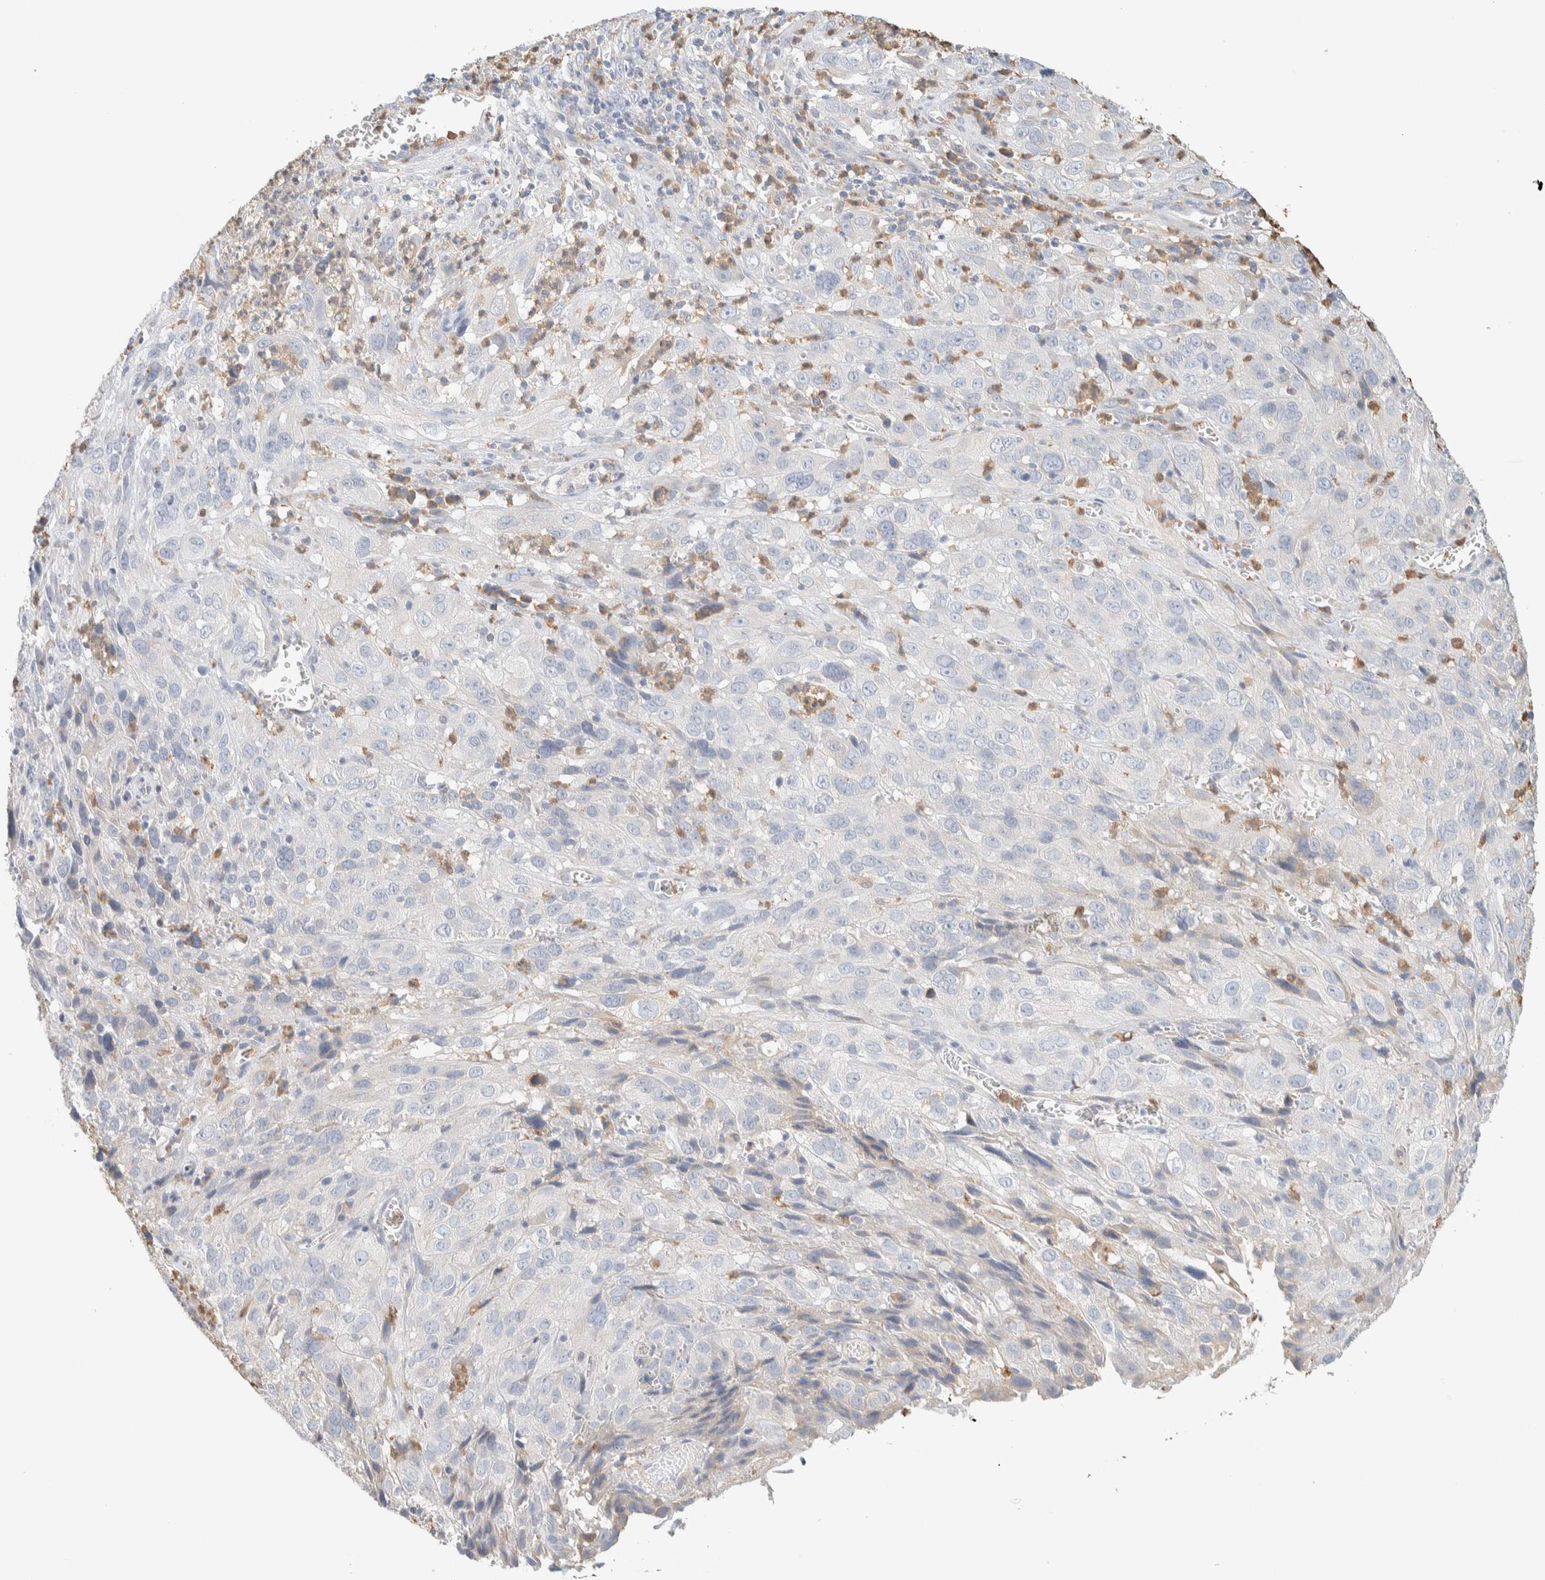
{"staining": {"intensity": "negative", "quantity": "none", "location": "none"}, "tissue": "cervical cancer", "cell_type": "Tumor cells", "image_type": "cancer", "snomed": [{"axis": "morphology", "description": "Squamous cell carcinoma, NOS"}, {"axis": "topography", "description": "Cervix"}], "caption": "IHC histopathology image of human cervical squamous cell carcinoma stained for a protein (brown), which demonstrates no staining in tumor cells.", "gene": "TTC3", "patient": {"sex": "female", "age": 32}}